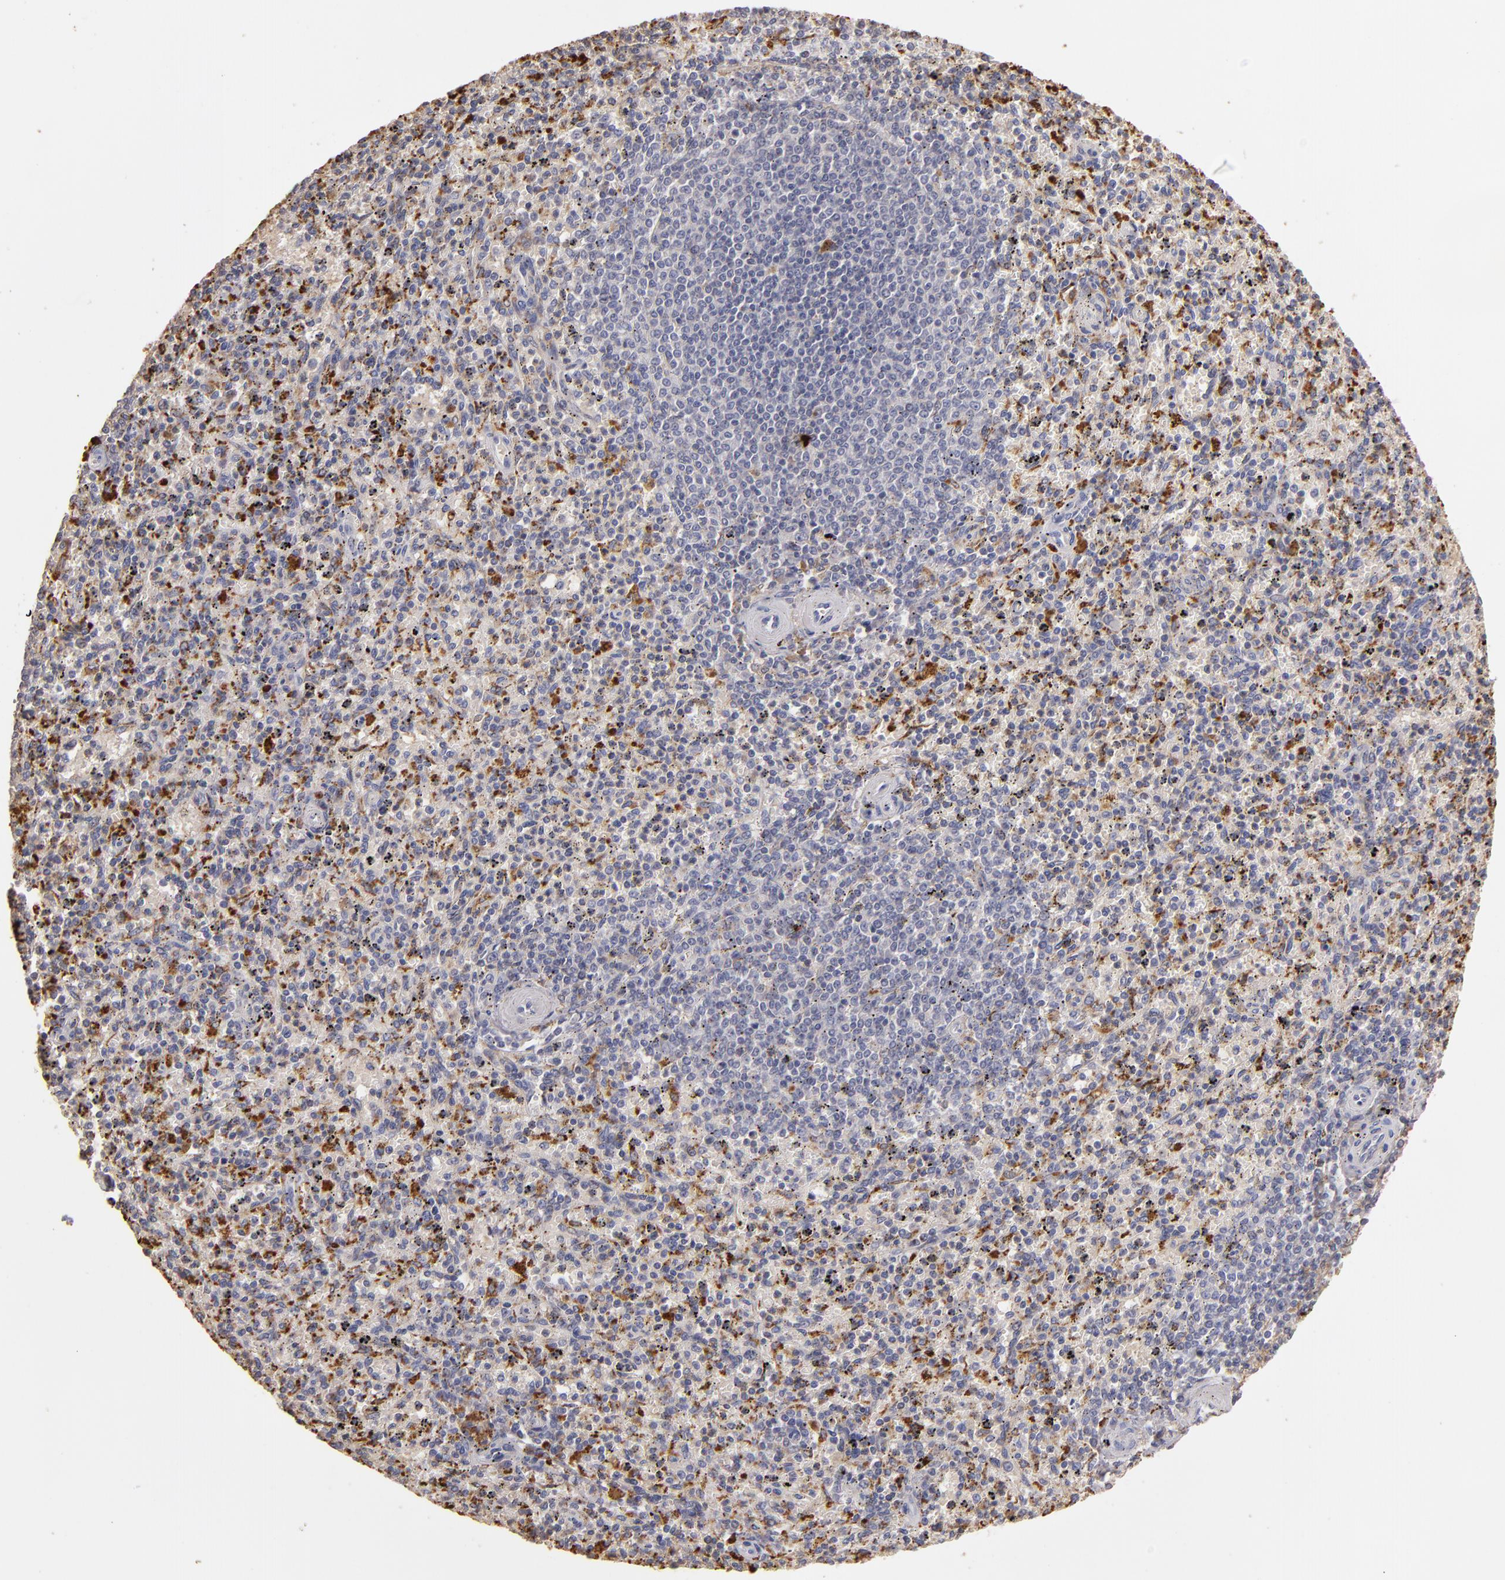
{"staining": {"intensity": "strong", "quantity": "<25%", "location": "cytoplasmic/membranous"}, "tissue": "spleen", "cell_type": "Cells in red pulp", "image_type": "normal", "snomed": [{"axis": "morphology", "description": "Normal tissue, NOS"}, {"axis": "topography", "description": "Spleen"}], "caption": "IHC micrograph of benign human spleen stained for a protein (brown), which reveals medium levels of strong cytoplasmic/membranous staining in about <25% of cells in red pulp.", "gene": "TRAF1", "patient": {"sex": "male", "age": 72}}